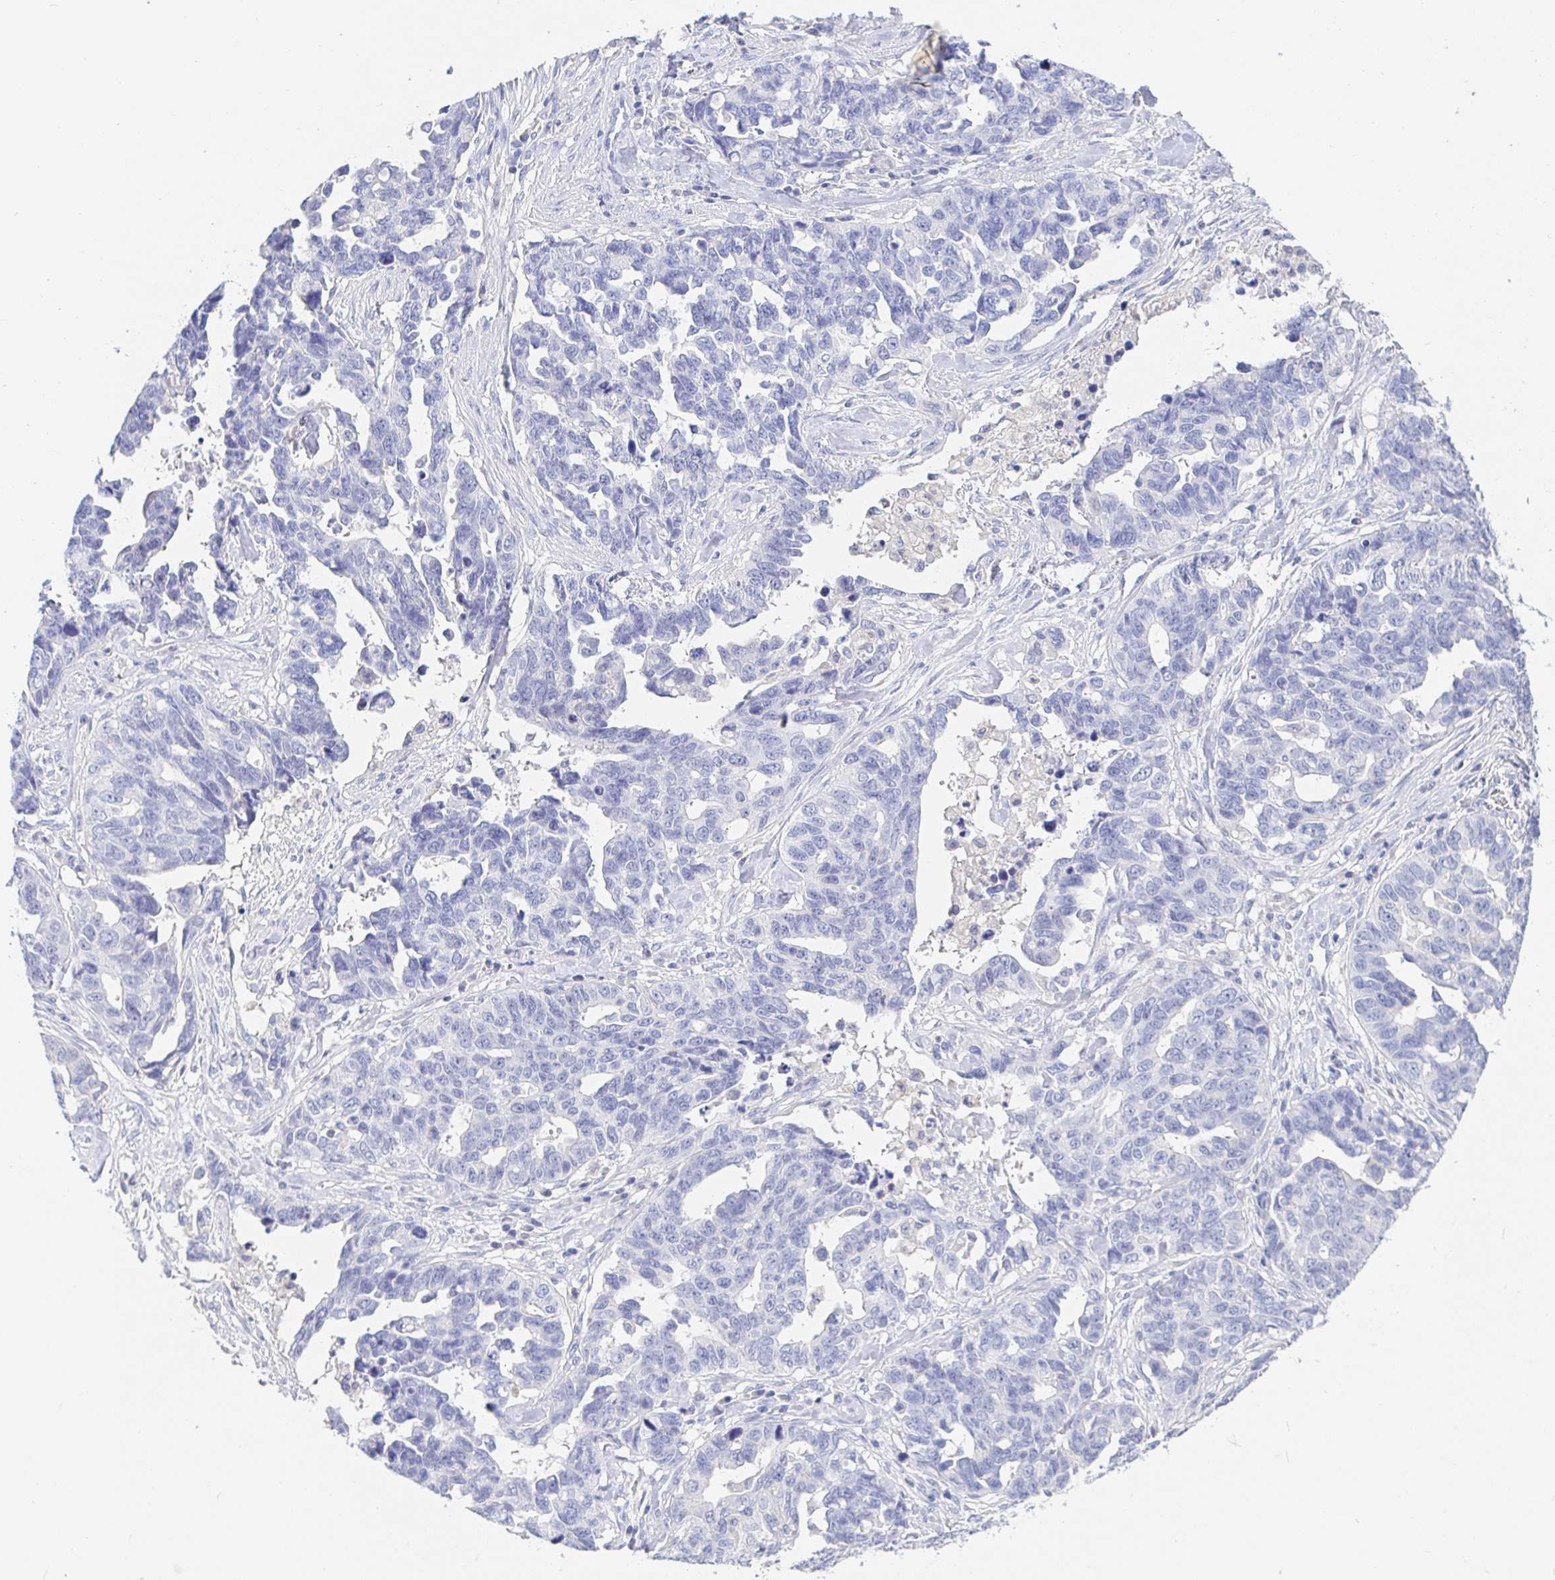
{"staining": {"intensity": "negative", "quantity": "none", "location": "none"}, "tissue": "ovarian cancer", "cell_type": "Tumor cells", "image_type": "cancer", "snomed": [{"axis": "morphology", "description": "Cystadenocarcinoma, serous, NOS"}, {"axis": "topography", "description": "Ovary"}], "caption": "Ovarian cancer (serous cystadenocarcinoma) was stained to show a protein in brown. There is no significant positivity in tumor cells.", "gene": "PDE6B", "patient": {"sex": "female", "age": 69}}